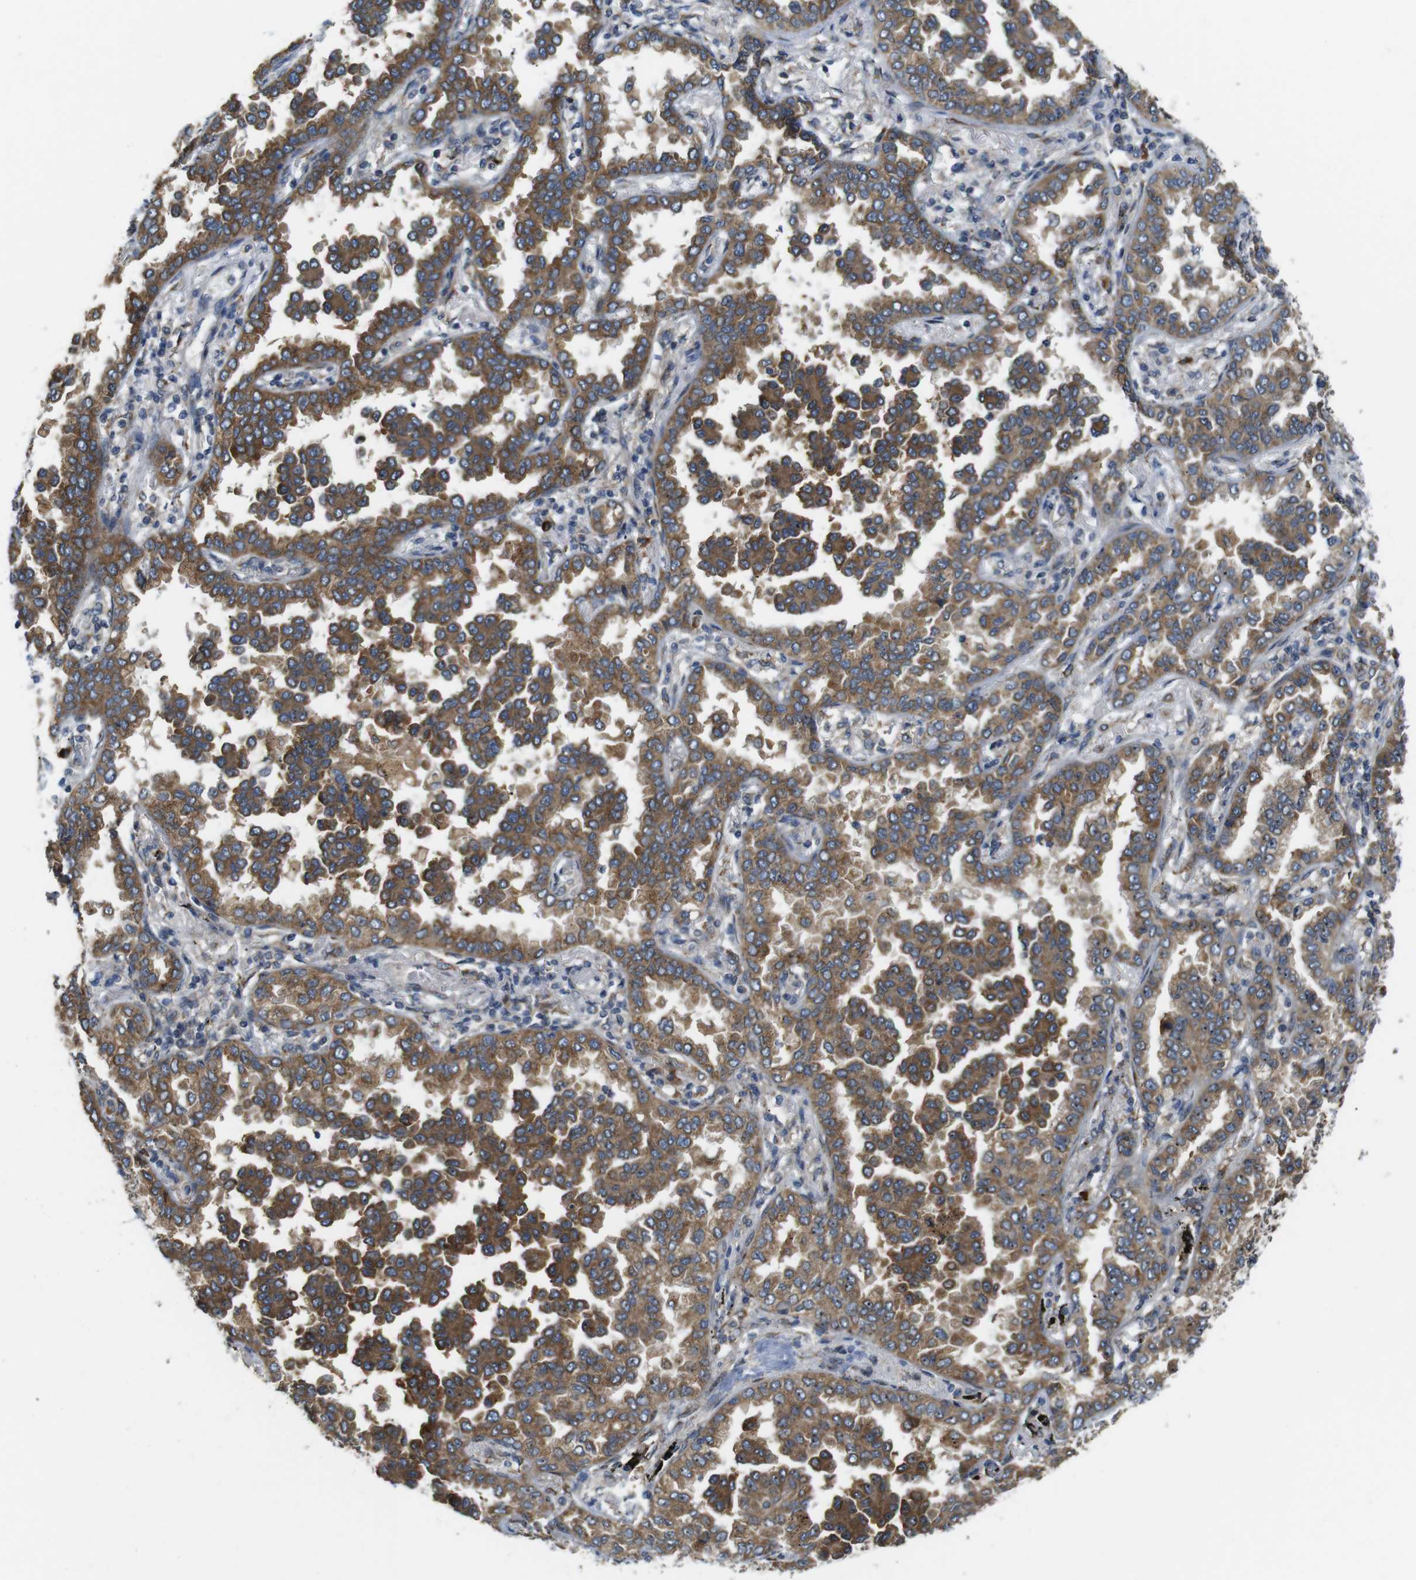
{"staining": {"intensity": "strong", "quantity": ">75%", "location": "cytoplasmic/membranous"}, "tissue": "lung cancer", "cell_type": "Tumor cells", "image_type": "cancer", "snomed": [{"axis": "morphology", "description": "Normal tissue, NOS"}, {"axis": "morphology", "description": "Adenocarcinoma, NOS"}, {"axis": "topography", "description": "Lung"}], "caption": "Lung adenocarcinoma stained for a protein (brown) shows strong cytoplasmic/membranous positive expression in about >75% of tumor cells.", "gene": "TMEM143", "patient": {"sex": "male", "age": 59}}